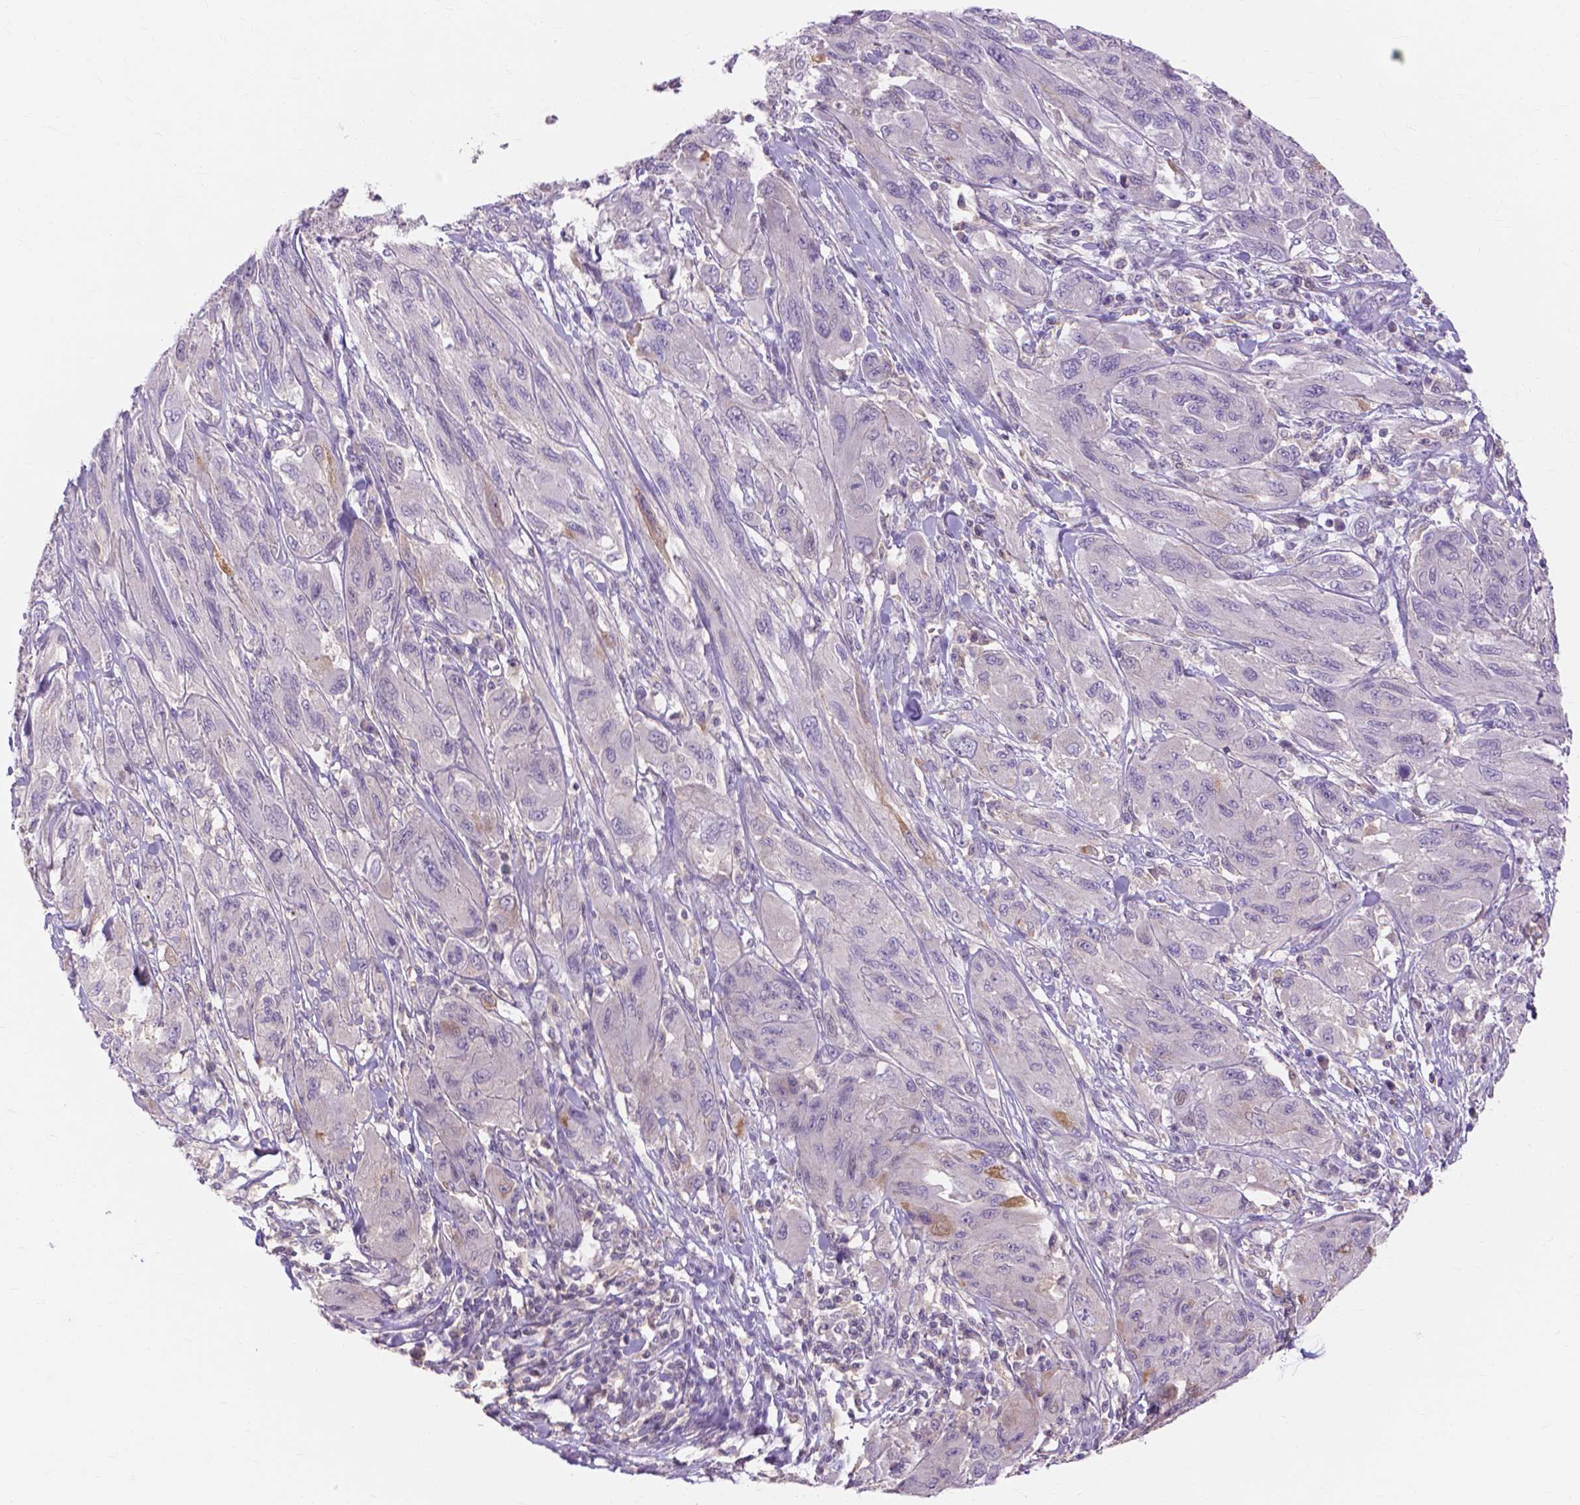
{"staining": {"intensity": "negative", "quantity": "none", "location": "none"}, "tissue": "melanoma", "cell_type": "Tumor cells", "image_type": "cancer", "snomed": [{"axis": "morphology", "description": "Malignant melanoma, NOS"}, {"axis": "topography", "description": "Skin"}], "caption": "A photomicrograph of melanoma stained for a protein shows no brown staining in tumor cells.", "gene": "PRDM13", "patient": {"sex": "female", "age": 91}}